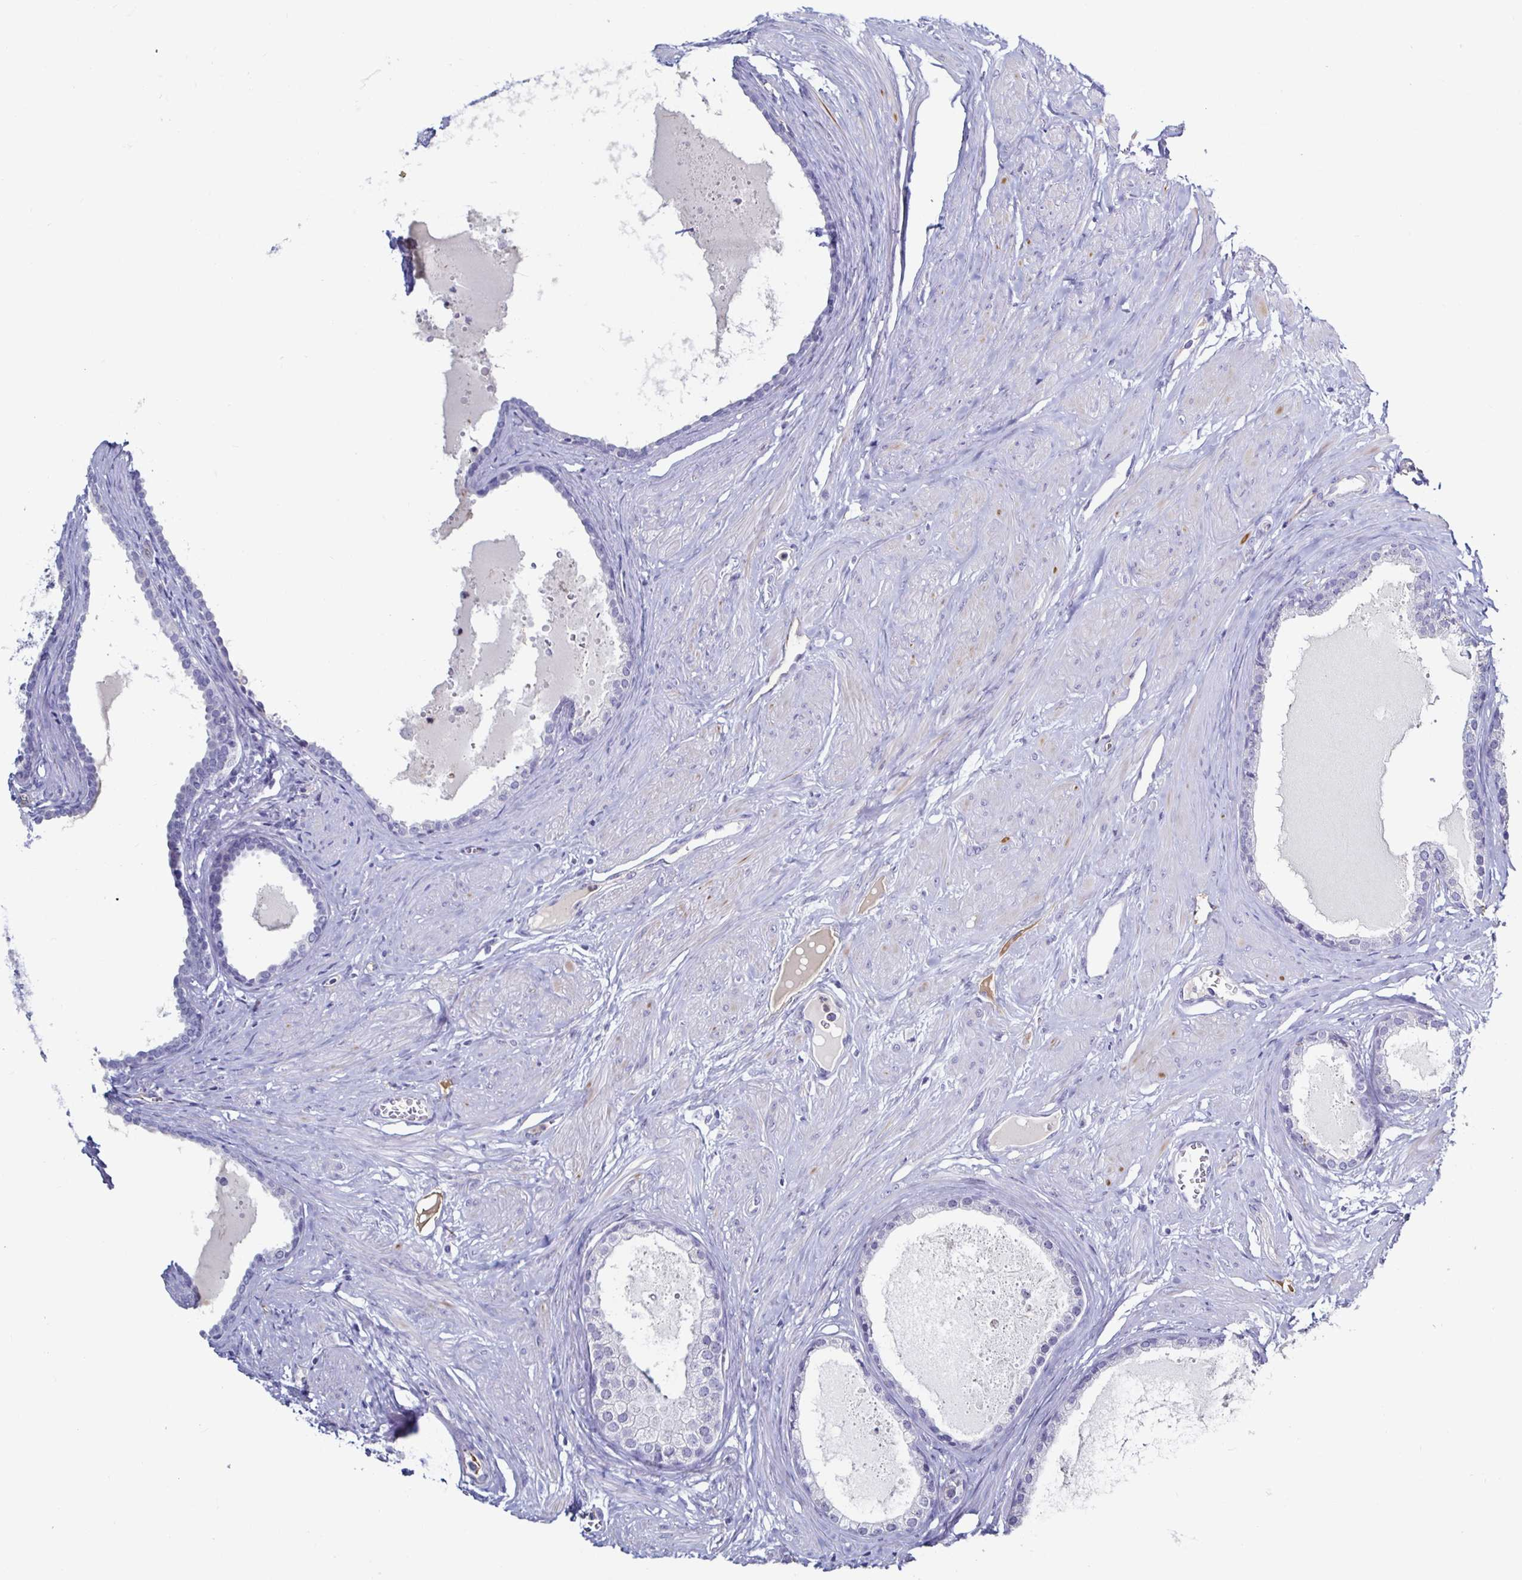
{"staining": {"intensity": "negative", "quantity": "none", "location": "none"}, "tissue": "prostate", "cell_type": "Glandular cells", "image_type": "normal", "snomed": [{"axis": "morphology", "description": "Normal tissue, NOS"}, {"axis": "topography", "description": "Prostate"}, {"axis": "topography", "description": "Peripheral nerve tissue"}], "caption": "The histopathology image reveals no significant staining in glandular cells of prostate.", "gene": "ACSBG2", "patient": {"sex": "male", "age": 55}}